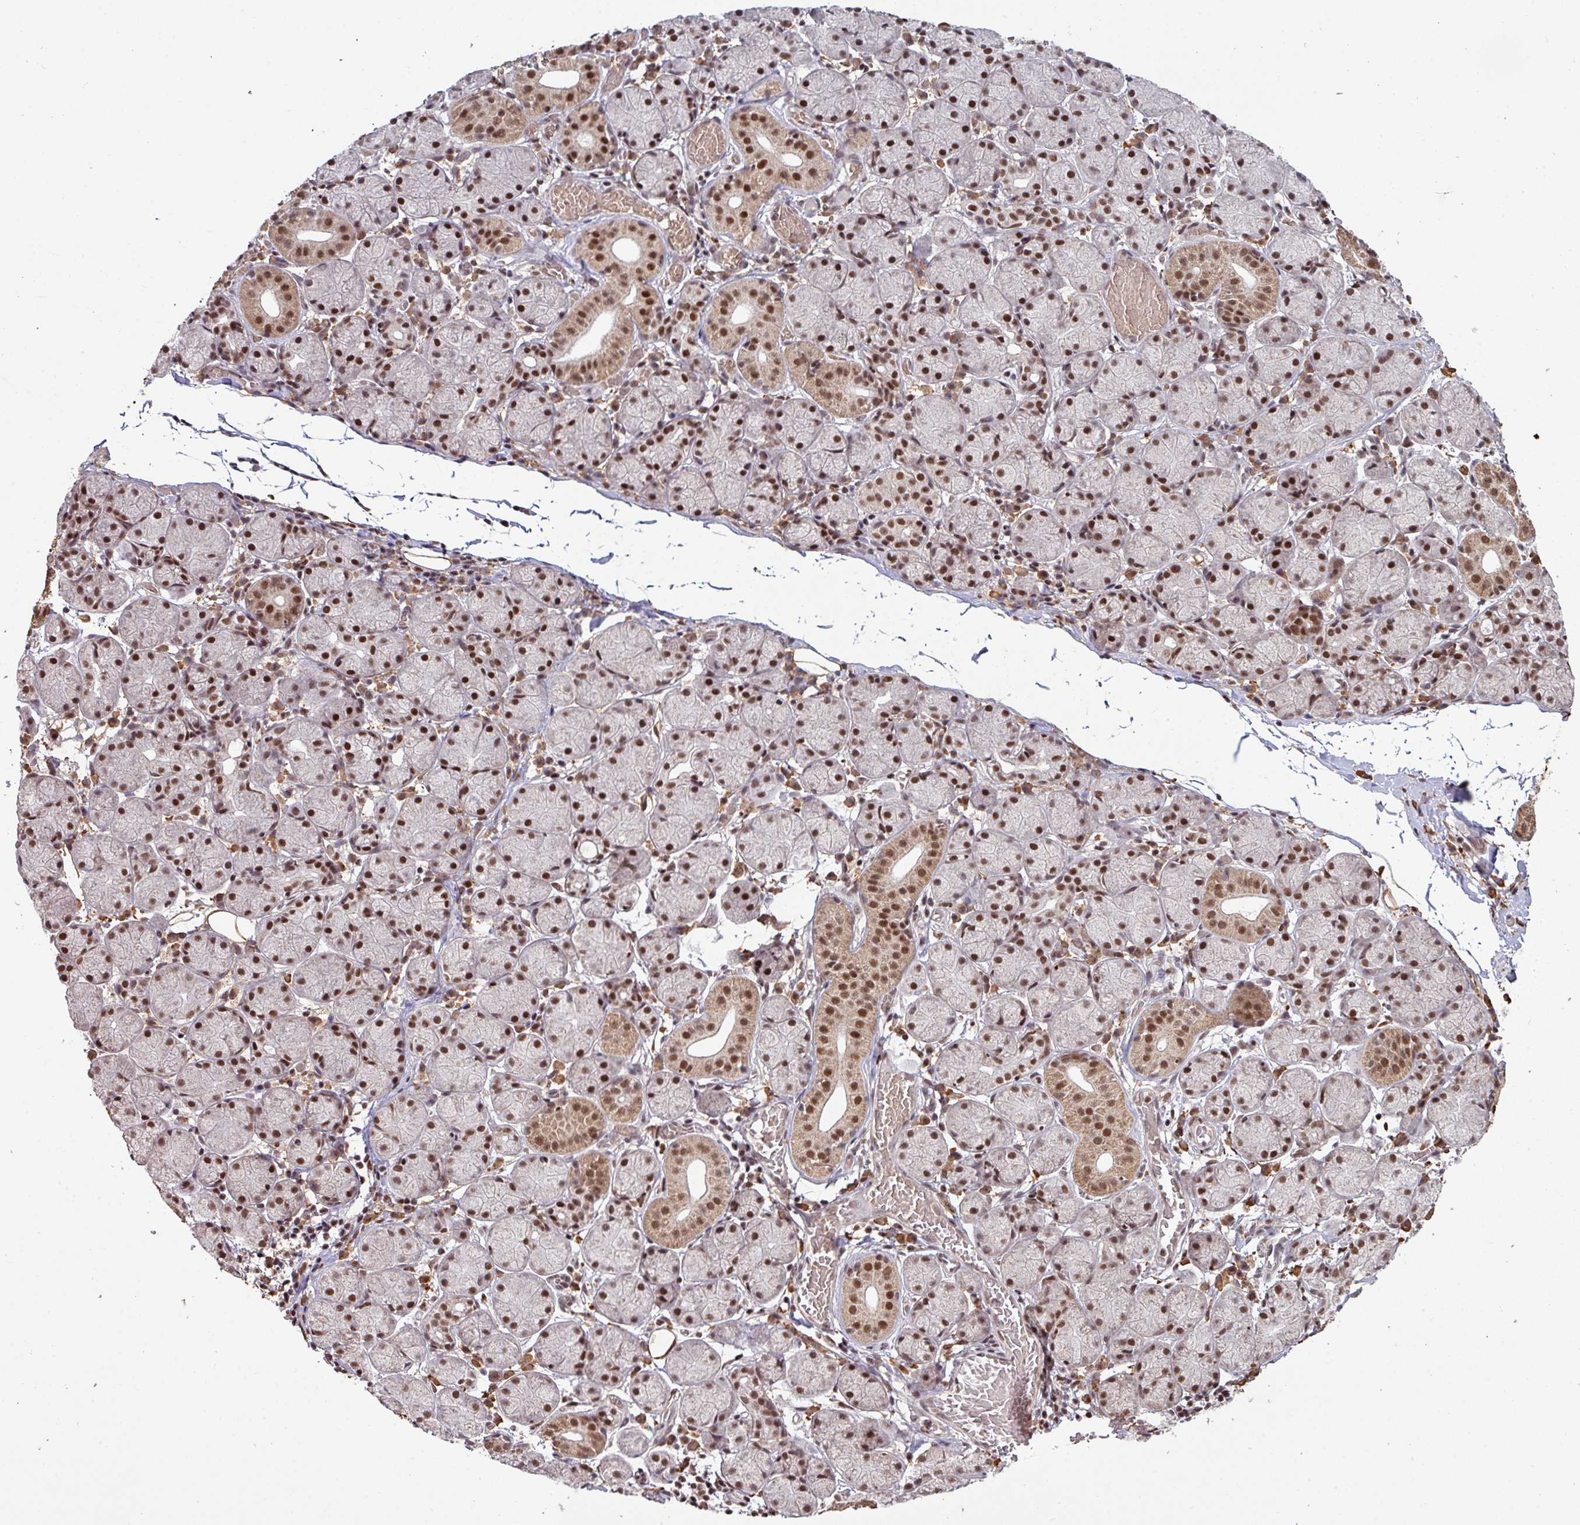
{"staining": {"intensity": "strong", "quantity": ">75%", "location": "nuclear"}, "tissue": "salivary gland", "cell_type": "Glandular cells", "image_type": "normal", "snomed": [{"axis": "morphology", "description": "Normal tissue, NOS"}, {"axis": "topography", "description": "Salivary gland"}], "caption": "Approximately >75% of glandular cells in benign salivary gland exhibit strong nuclear protein staining as visualized by brown immunohistochemical staining.", "gene": "PHF23", "patient": {"sex": "female", "age": 24}}